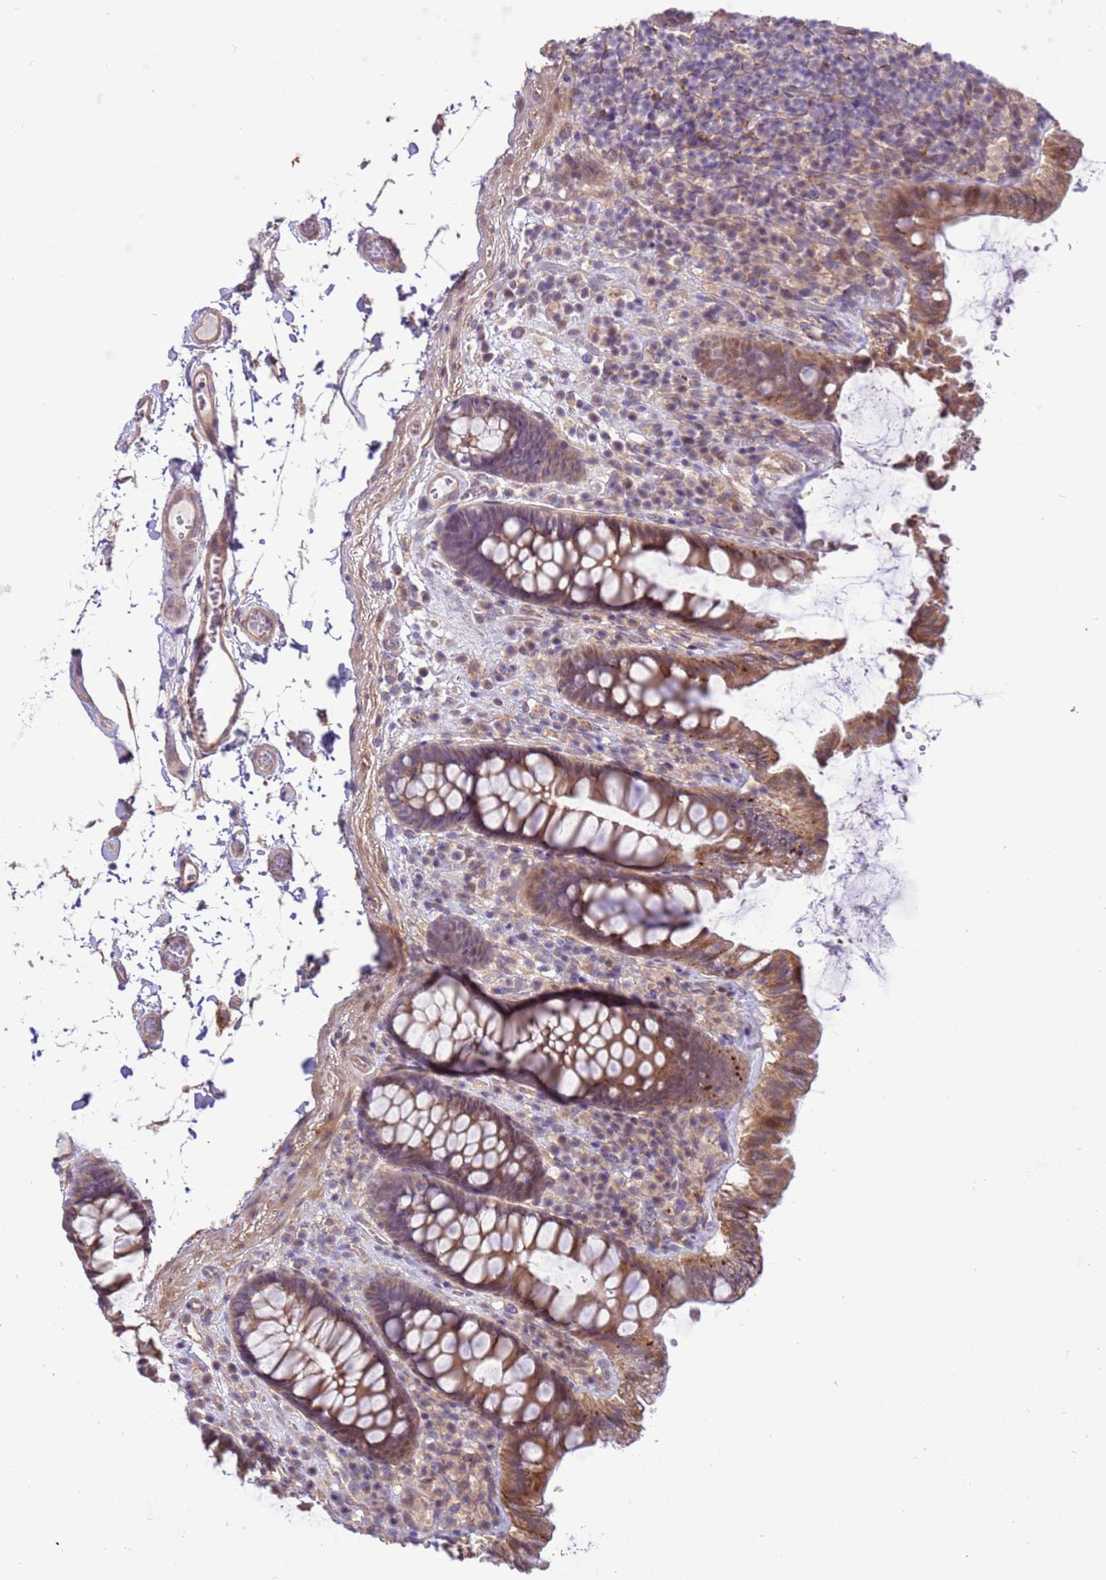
{"staining": {"intensity": "weak", "quantity": ">75%", "location": "cytoplasmic/membranous"}, "tissue": "colon", "cell_type": "Endothelial cells", "image_type": "normal", "snomed": [{"axis": "morphology", "description": "Normal tissue, NOS"}, {"axis": "topography", "description": "Colon"}], "caption": "High-magnification brightfield microscopy of normal colon stained with DAB (brown) and counterstained with hematoxylin (blue). endothelial cells exhibit weak cytoplasmic/membranous positivity is present in about>75% of cells. (Stains: DAB (3,3'-diaminobenzidine) in brown, nuclei in blue, Microscopy: brightfield microscopy at high magnification).", "gene": "SCARA3", "patient": {"sex": "male", "age": 84}}